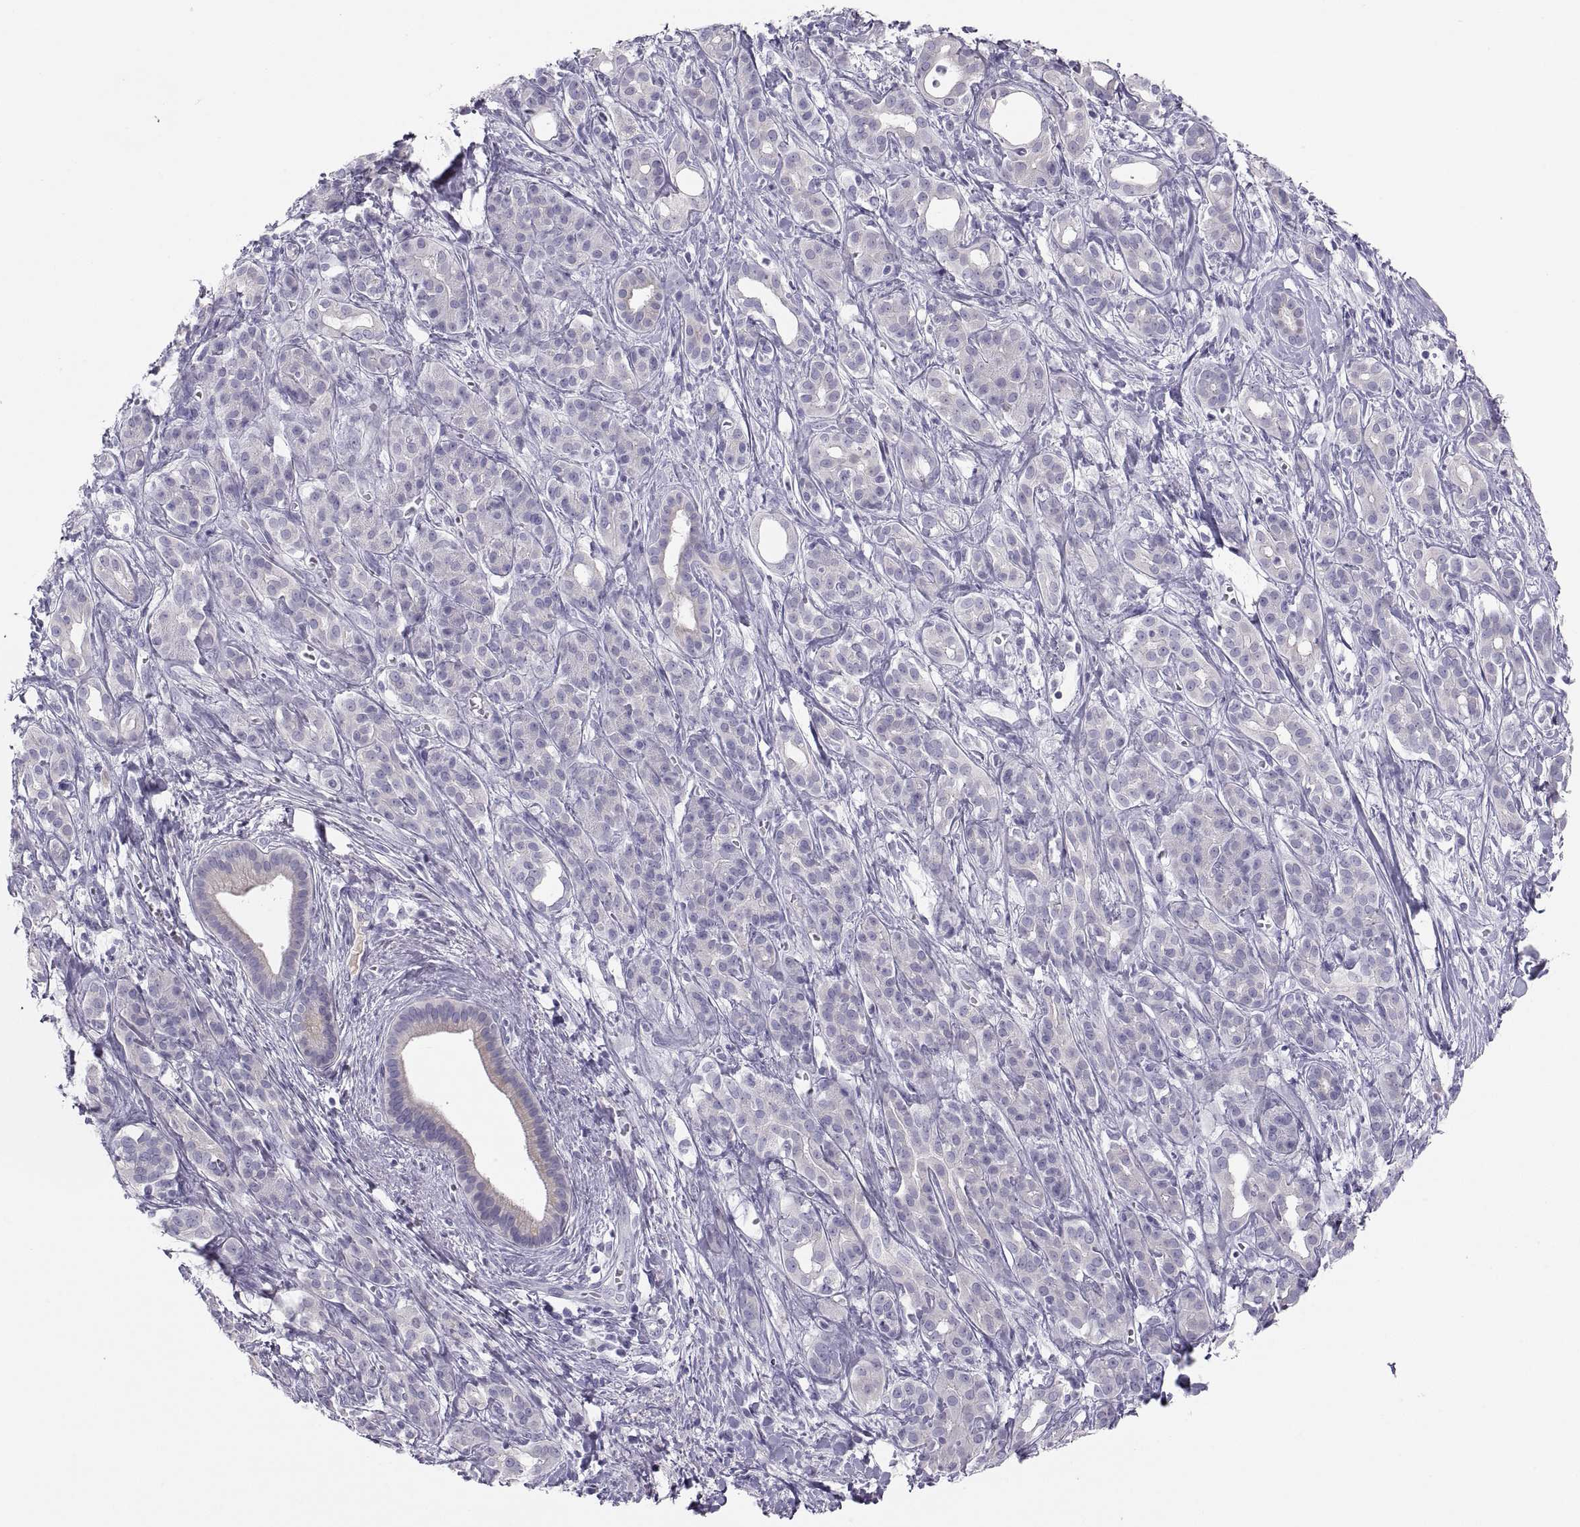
{"staining": {"intensity": "negative", "quantity": "none", "location": "none"}, "tissue": "pancreatic cancer", "cell_type": "Tumor cells", "image_type": "cancer", "snomed": [{"axis": "morphology", "description": "Adenocarcinoma, NOS"}, {"axis": "topography", "description": "Pancreas"}], "caption": "Human pancreatic cancer stained for a protein using IHC displays no expression in tumor cells.", "gene": "MAGEB2", "patient": {"sex": "male", "age": 61}}